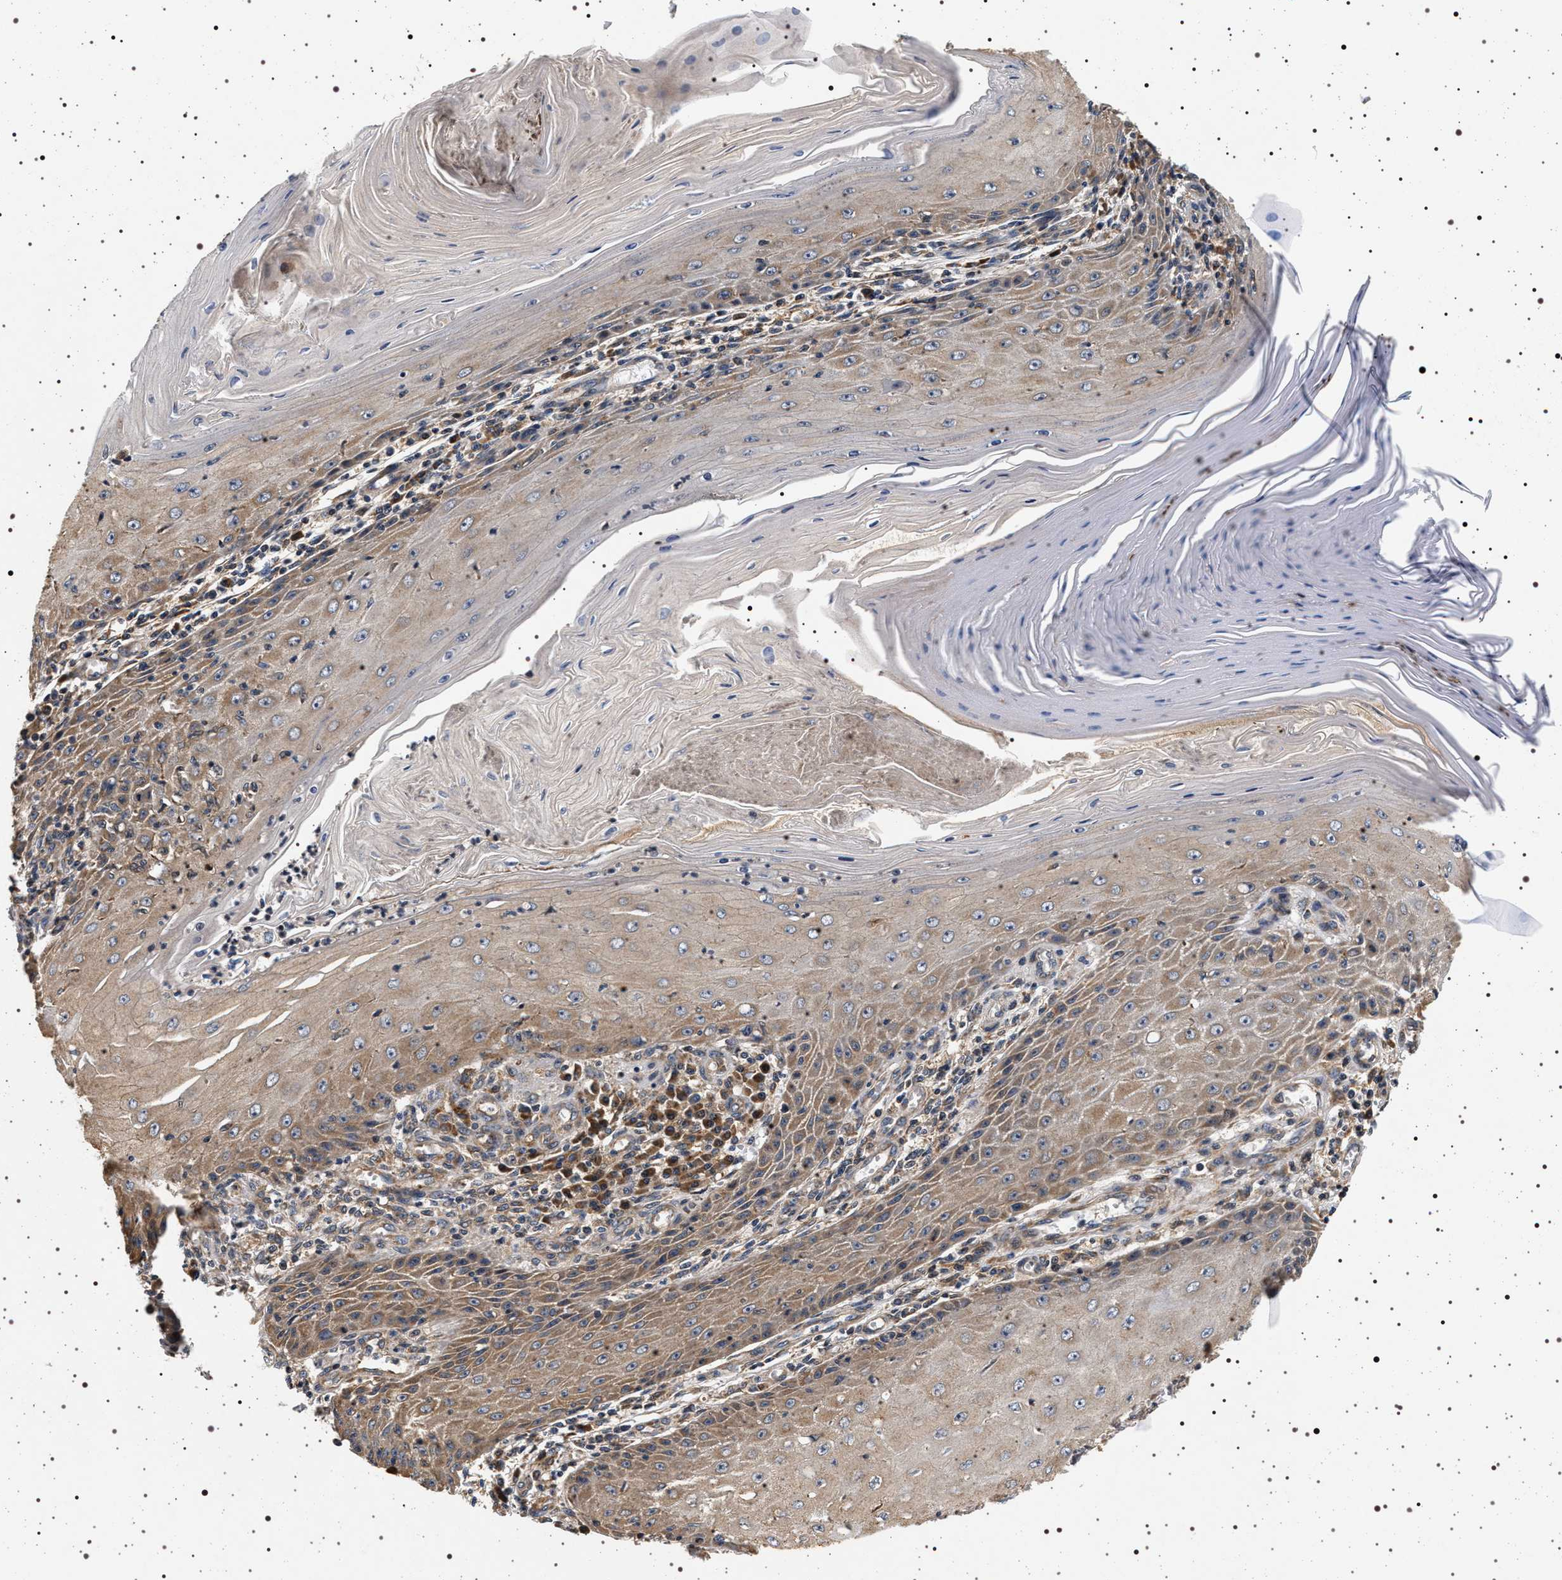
{"staining": {"intensity": "weak", "quantity": ">75%", "location": "cytoplasmic/membranous"}, "tissue": "skin cancer", "cell_type": "Tumor cells", "image_type": "cancer", "snomed": [{"axis": "morphology", "description": "Squamous cell carcinoma, NOS"}, {"axis": "topography", "description": "Skin"}], "caption": "Protein staining of squamous cell carcinoma (skin) tissue demonstrates weak cytoplasmic/membranous expression in about >75% of tumor cells. (Brightfield microscopy of DAB IHC at high magnification).", "gene": "DCBLD2", "patient": {"sex": "female", "age": 73}}